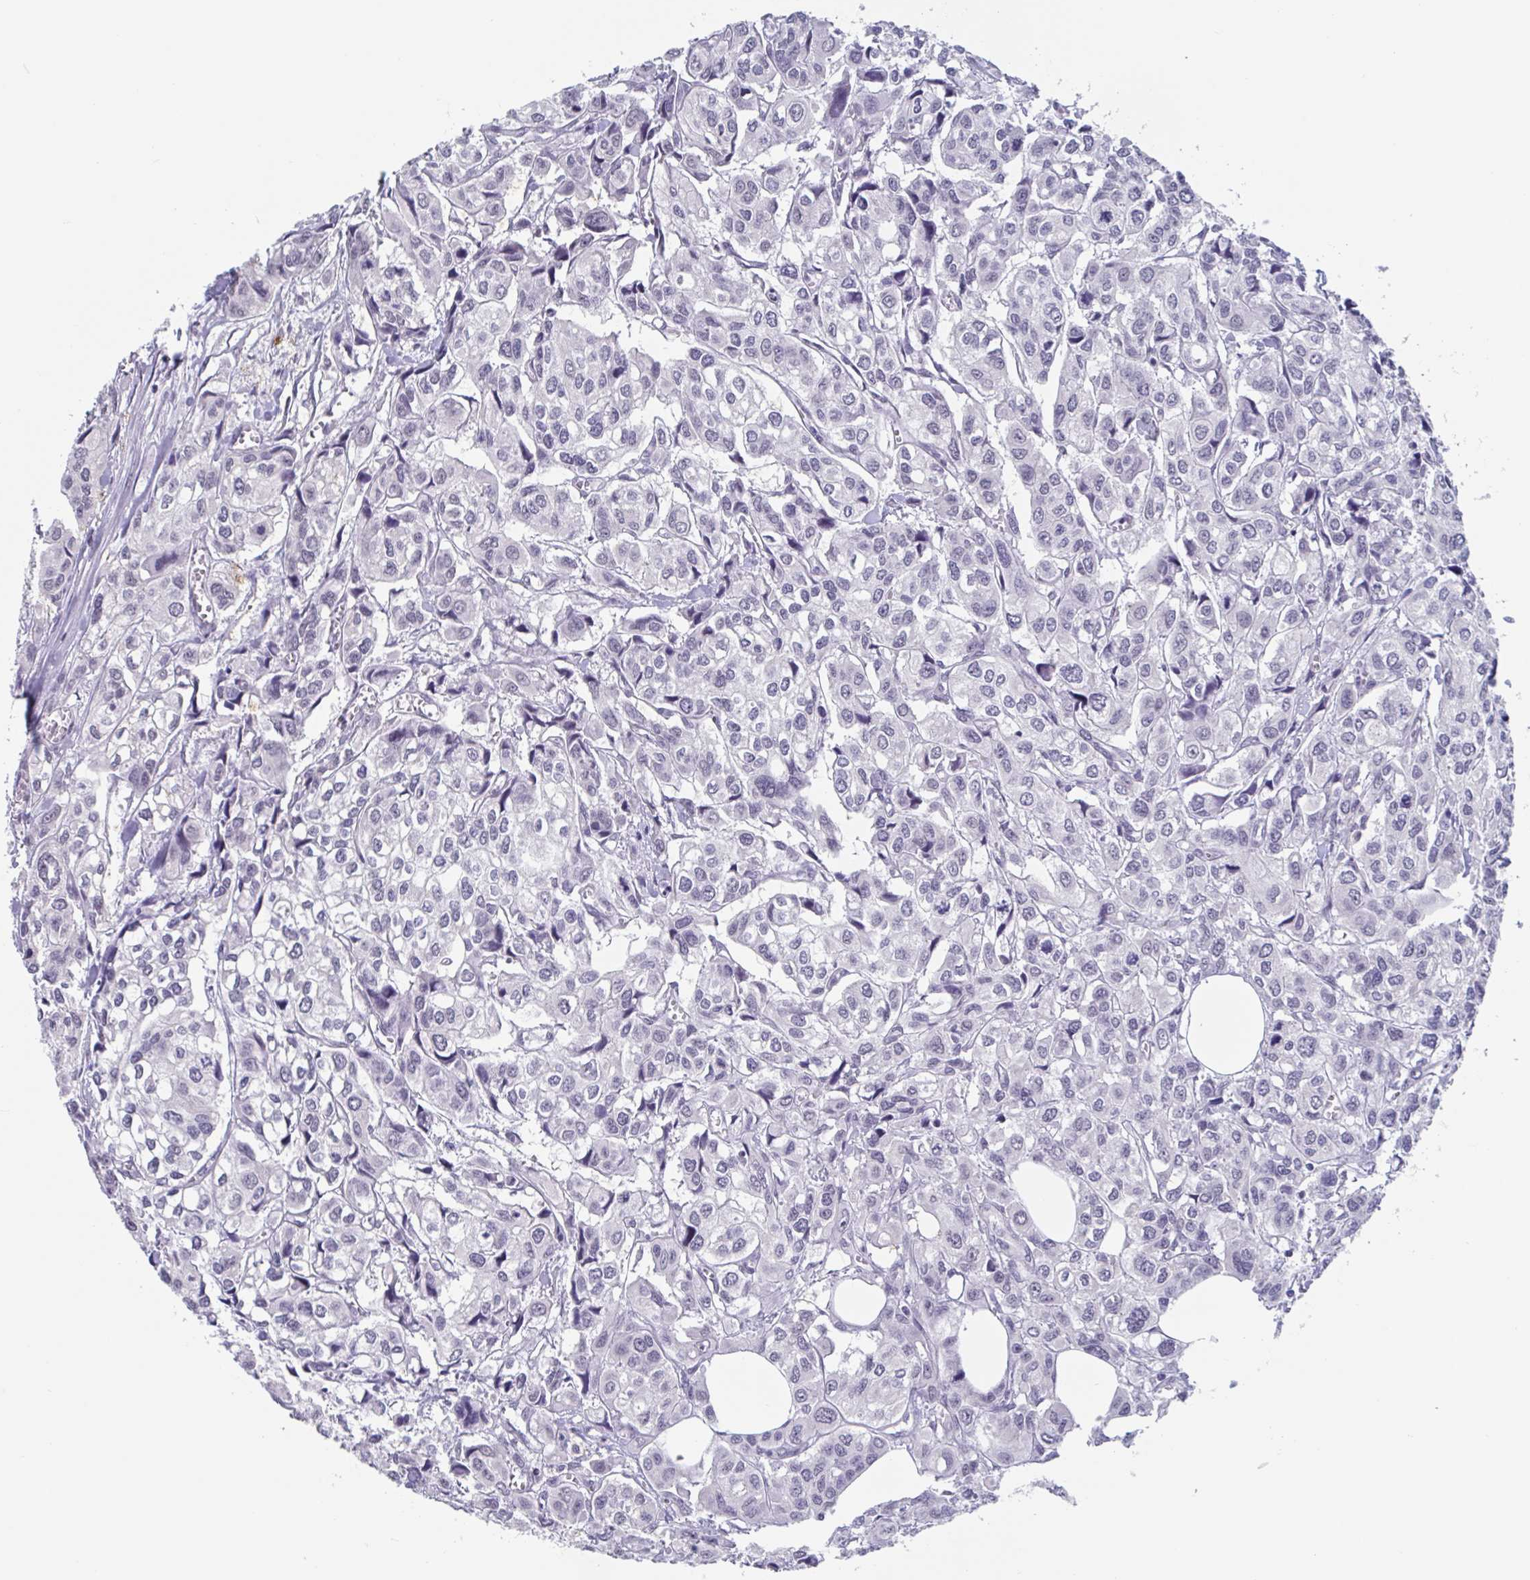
{"staining": {"intensity": "negative", "quantity": "none", "location": "none"}, "tissue": "urothelial cancer", "cell_type": "Tumor cells", "image_type": "cancer", "snomed": [{"axis": "morphology", "description": "Urothelial carcinoma, High grade"}, {"axis": "topography", "description": "Urinary bladder"}], "caption": "DAB immunohistochemical staining of urothelial carcinoma (high-grade) shows no significant expression in tumor cells. (Stains: DAB immunohistochemistry with hematoxylin counter stain, Microscopy: brightfield microscopy at high magnification).", "gene": "KDM4D", "patient": {"sex": "male", "age": 67}}